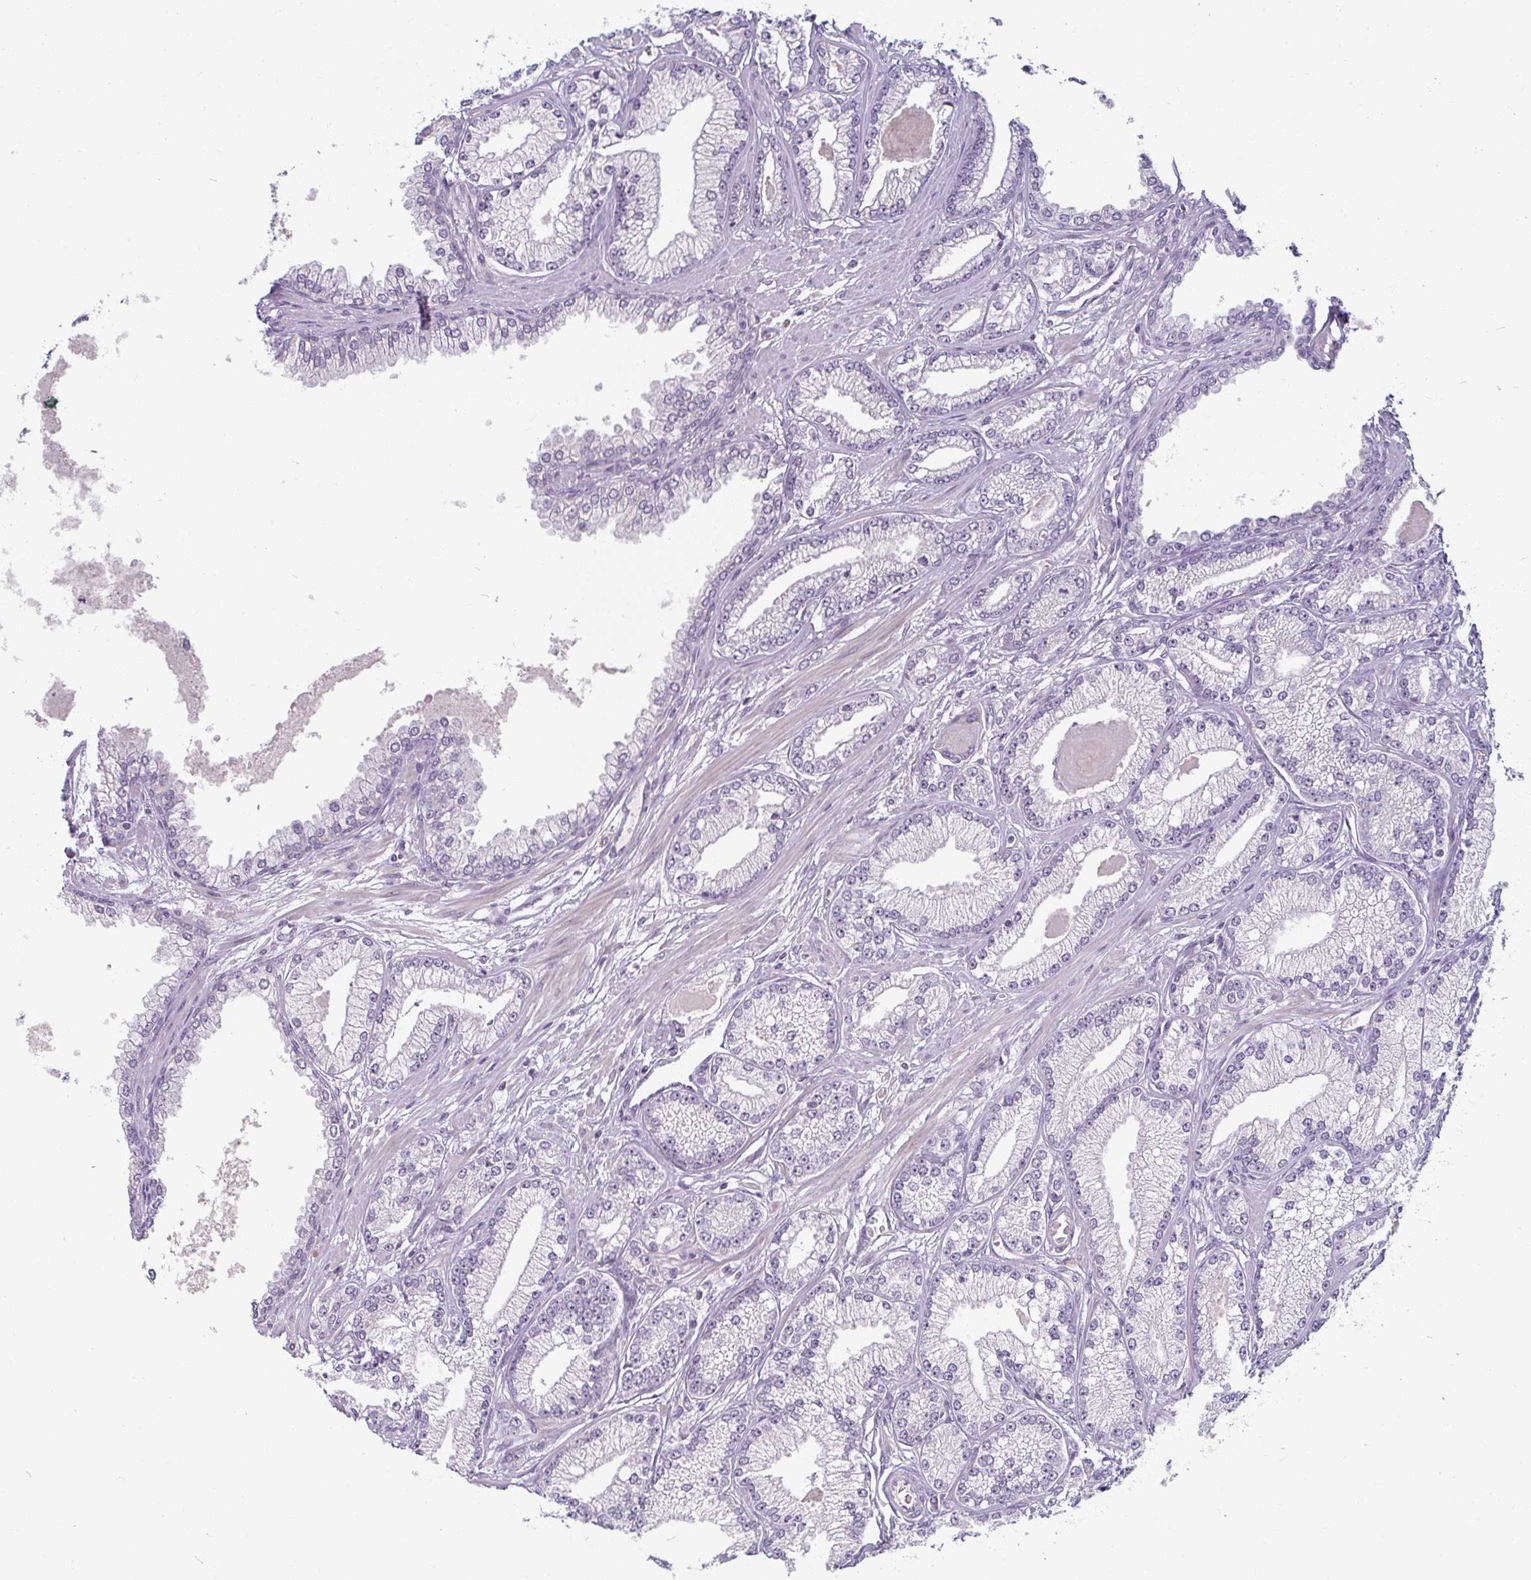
{"staining": {"intensity": "negative", "quantity": "none", "location": "none"}, "tissue": "prostate cancer", "cell_type": "Tumor cells", "image_type": "cancer", "snomed": [{"axis": "morphology", "description": "Adenocarcinoma, Low grade"}, {"axis": "topography", "description": "Prostate"}], "caption": "Protein analysis of low-grade adenocarcinoma (prostate) shows no significant expression in tumor cells. Brightfield microscopy of IHC stained with DAB (brown) and hematoxylin (blue), captured at high magnification.", "gene": "PPFIA4", "patient": {"sex": "male", "age": 64}}